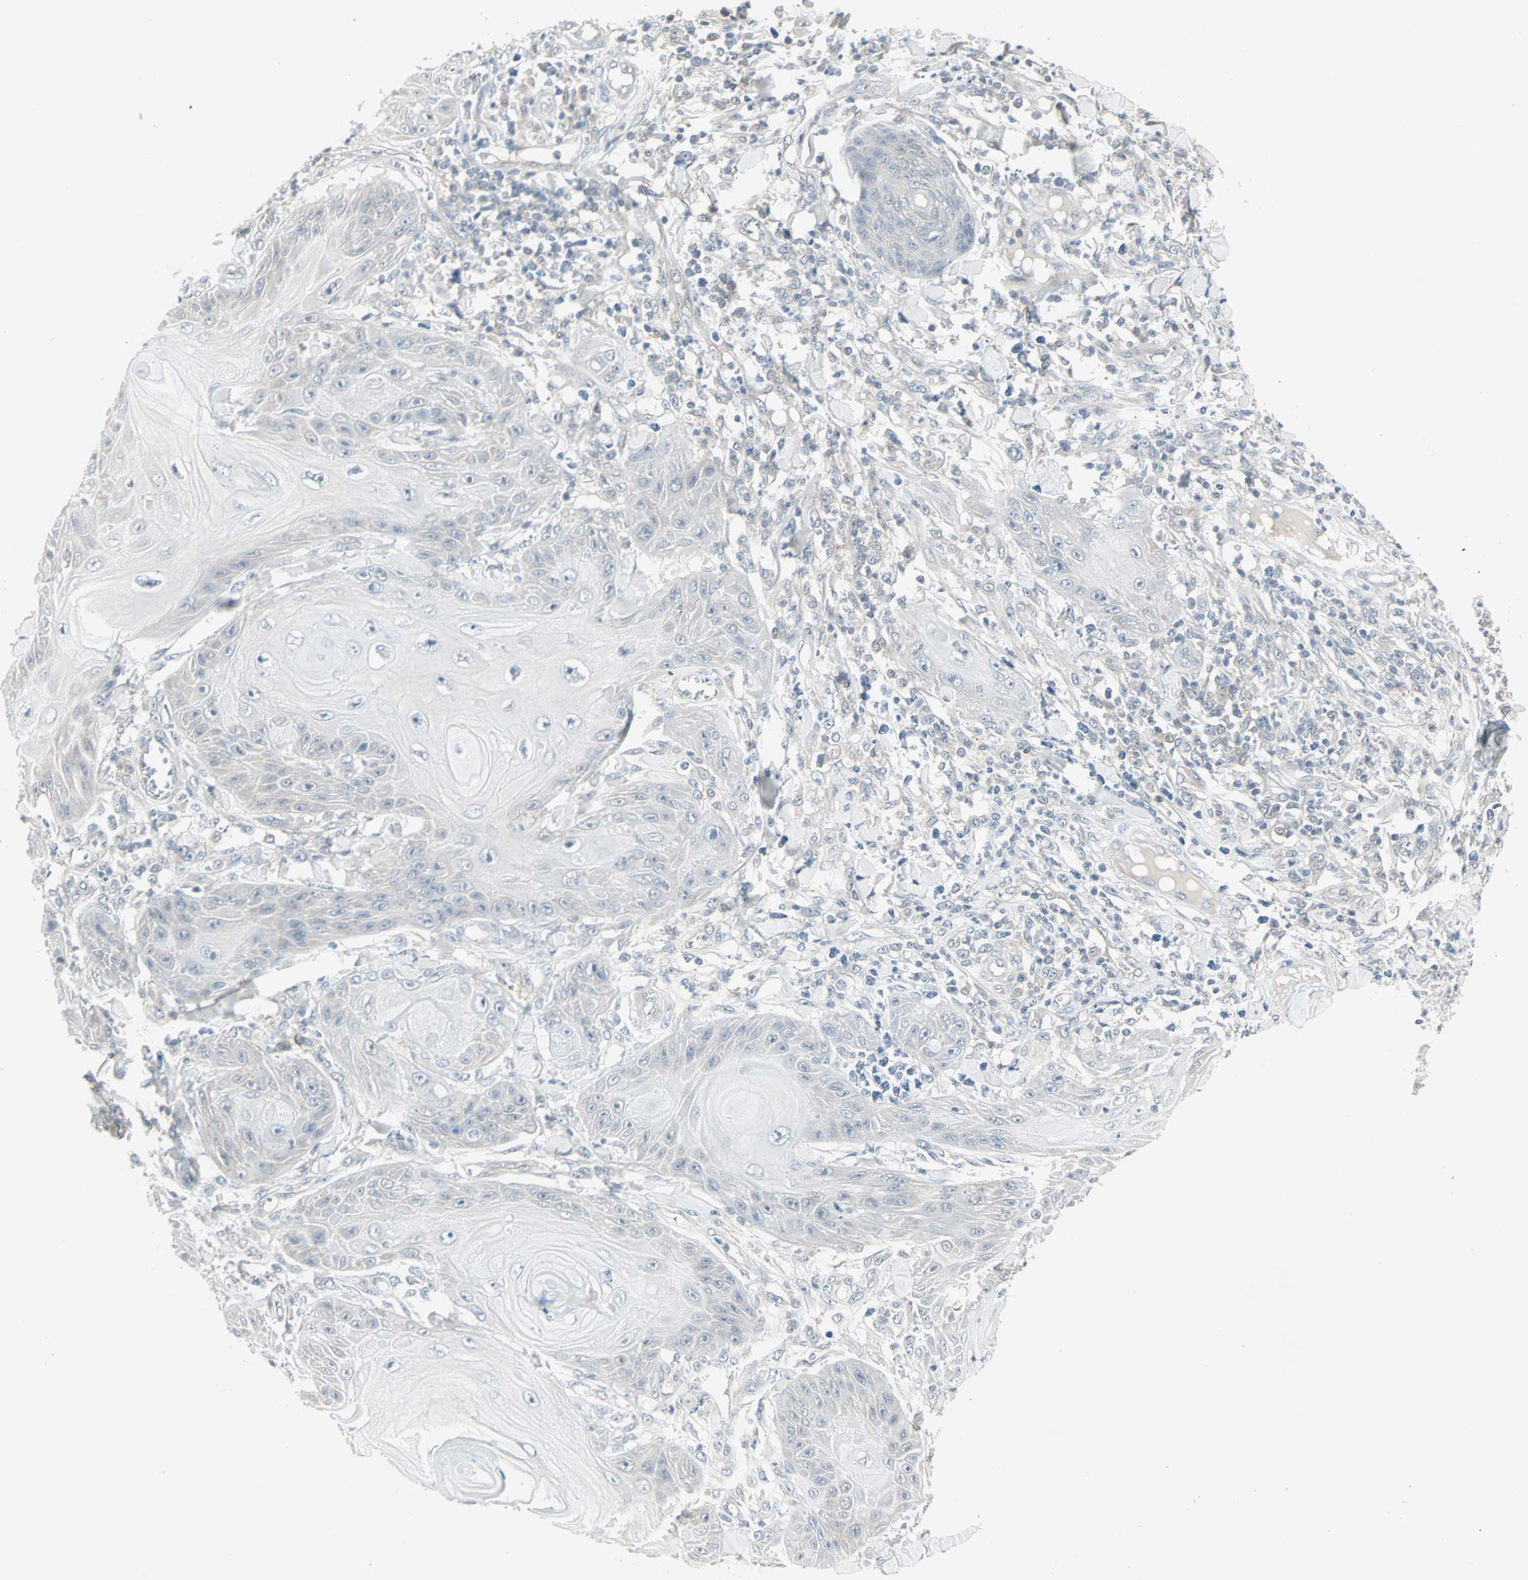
{"staining": {"intensity": "negative", "quantity": "none", "location": "none"}, "tissue": "skin cancer", "cell_type": "Tumor cells", "image_type": "cancer", "snomed": [{"axis": "morphology", "description": "Squamous cell carcinoma, NOS"}, {"axis": "topography", "description": "Skin"}], "caption": "Tumor cells show no significant protein positivity in squamous cell carcinoma (skin). (DAB (3,3'-diaminobenzidine) immunohistochemistry visualized using brightfield microscopy, high magnification).", "gene": "PTPA", "patient": {"sex": "female", "age": 78}}